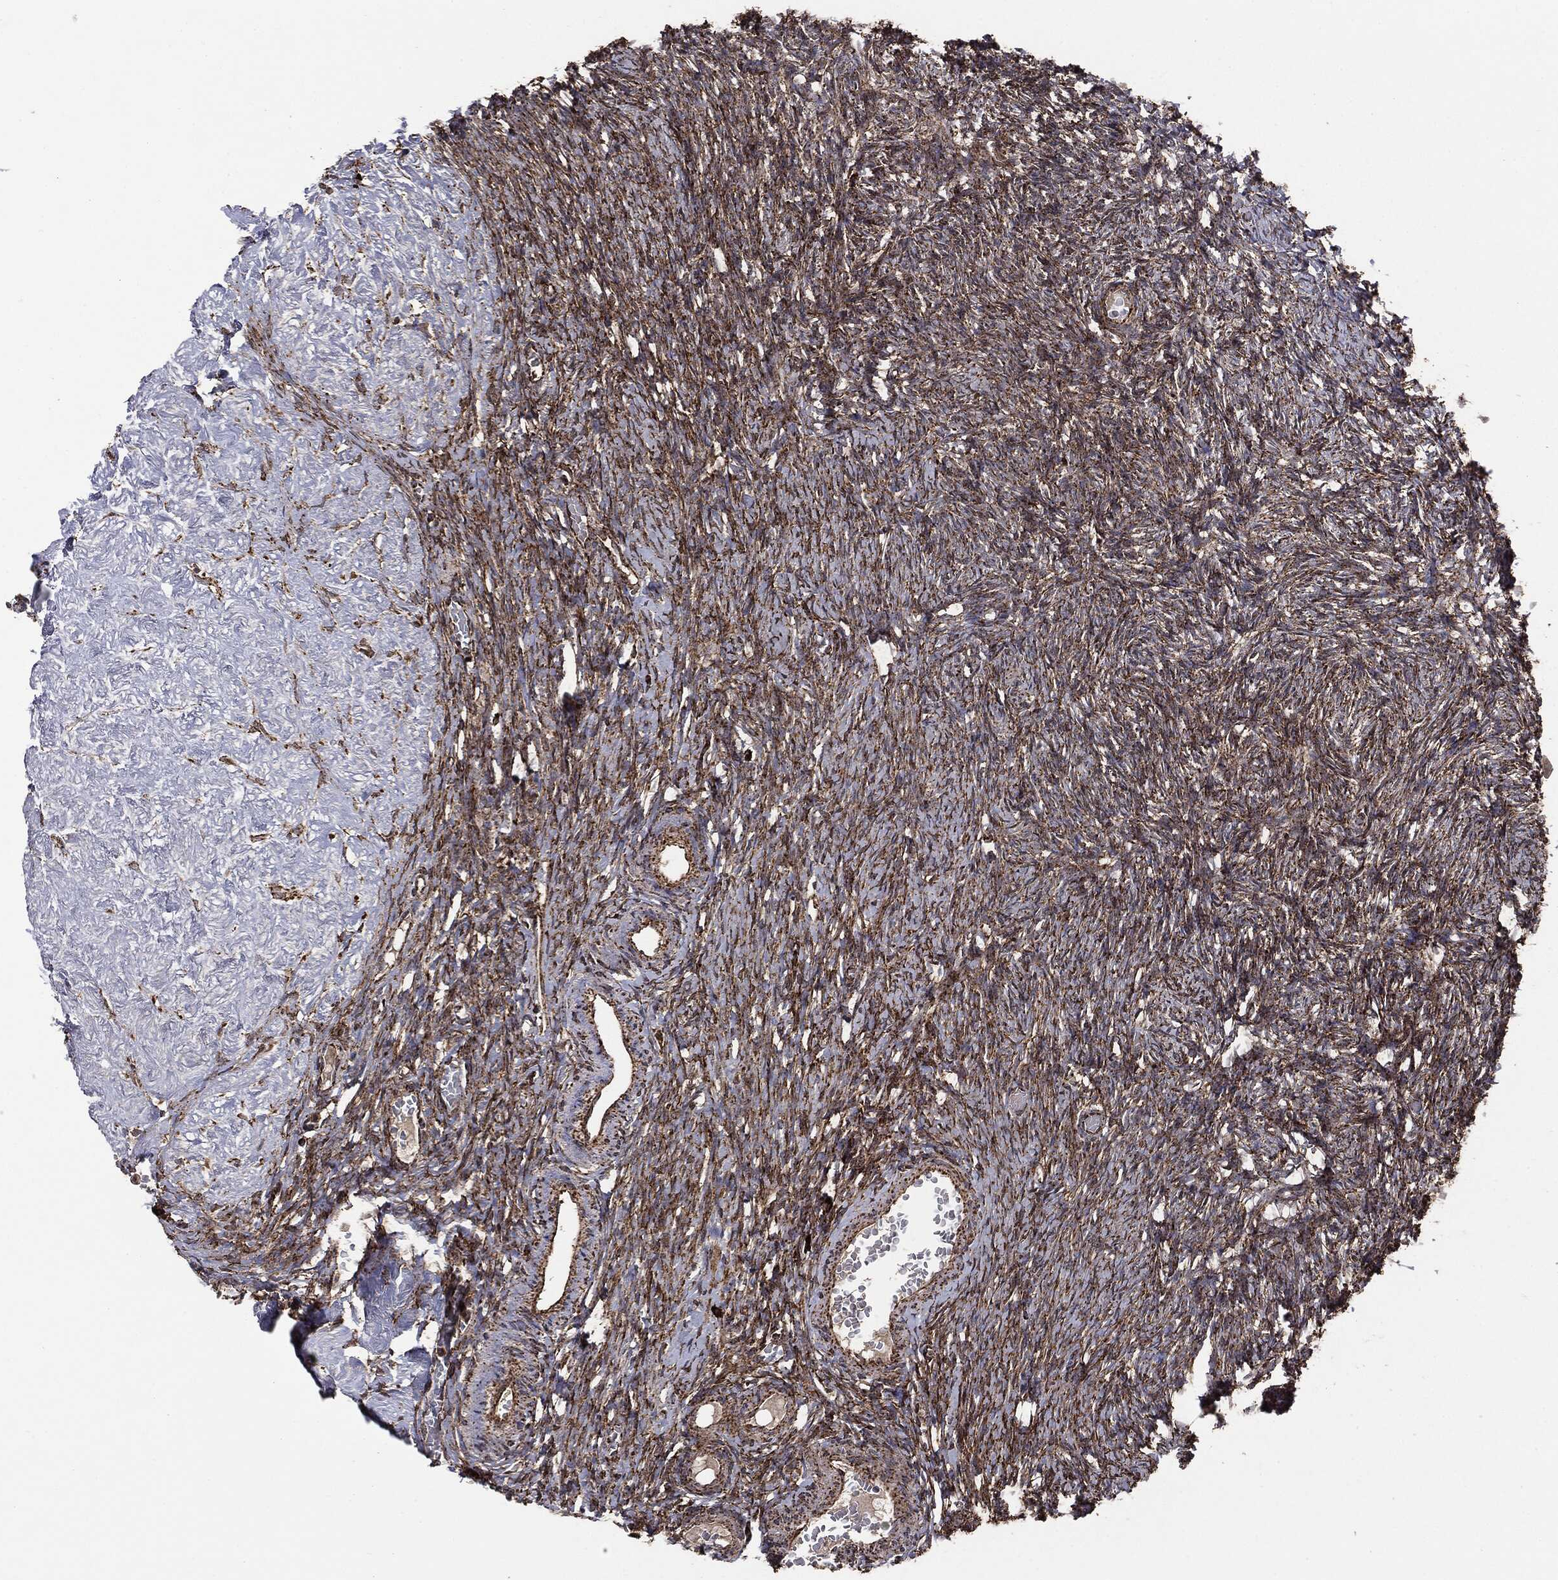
{"staining": {"intensity": "strong", "quantity": "25%-75%", "location": "cytoplasmic/membranous"}, "tissue": "ovary", "cell_type": "Follicle cells", "image_type": "normal", "snomed": [{"axis": "morphology", "description": "Normal tissue, NOS"}, {"axis": "topography", "description": "Ovary"}], "caption": "A high-resolution histopathology image shows IHC staining of unremarkable ovary, which displays strong cytoplasmic/membranous positivity in approximately 25%-75% of follicle cells. (Brightfield microscopy of DAB IHC at high magnification).", "gene": "MAP2K1", "patient": {"sex": "female", "age": 39}}